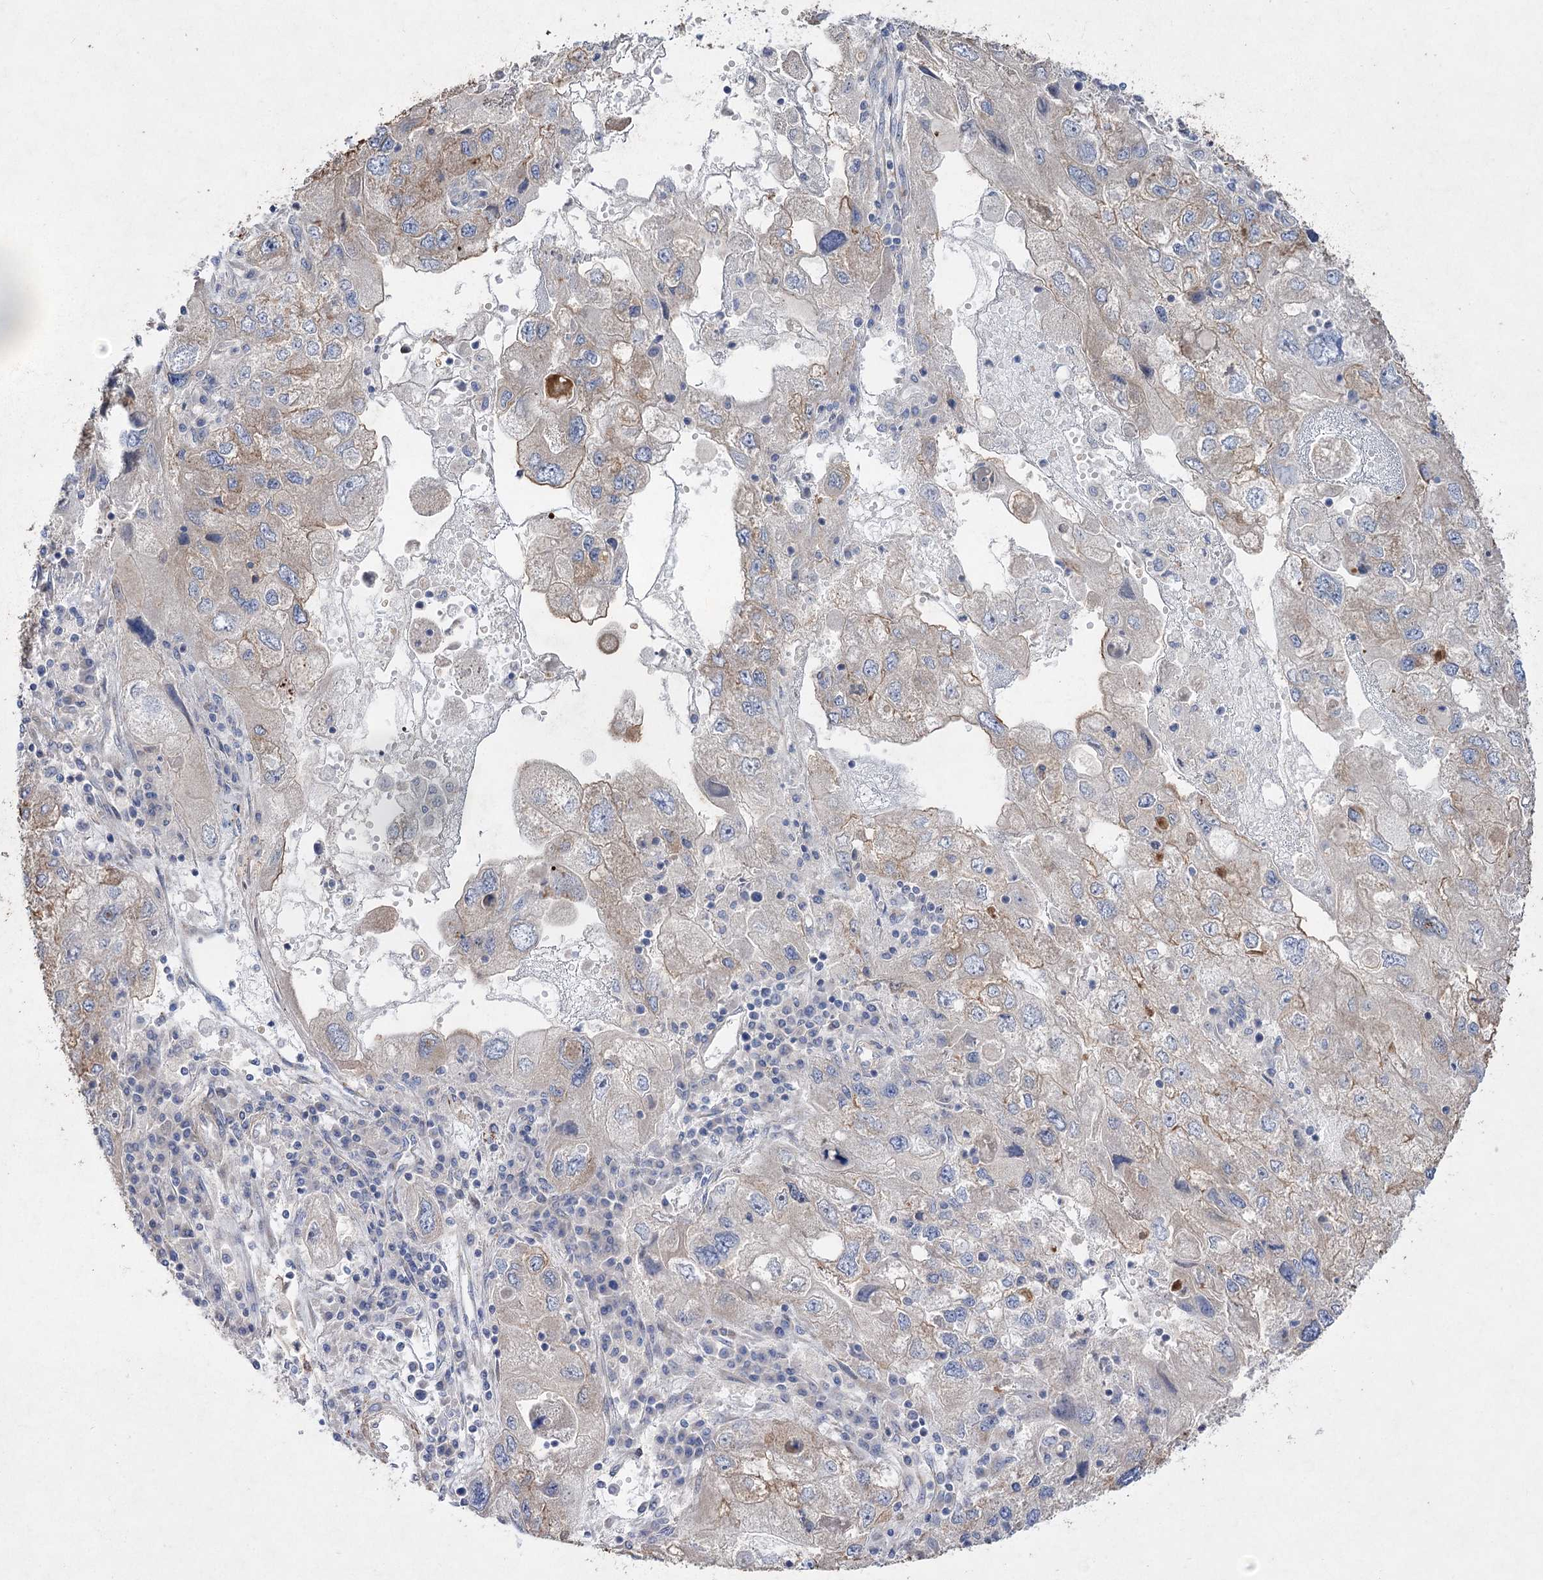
{"staining": {"intensity": "moderate", "quantity": "<25%", "location": "cytoplasmic/membranous"}, "tissue": "endometrial cancer", "cell_type": "Tumor cells", "image_type": "cancer", "snomed": [{"axis": "morphology", "description": "Adenocarcinoma, NOS"}, {"axis": "topography", "description": "Endometrium"}], "caption": "An immunohistochemistry image of neoplastic tissue is shown. Protein staining in brown highlights moderate cytoplasmic/membranous positivity in endometrial cancer (adenocarcinoma) within tumor cells.", "gene": "SH3BP5L", "patient": {"sex": "female", "age": 49}}